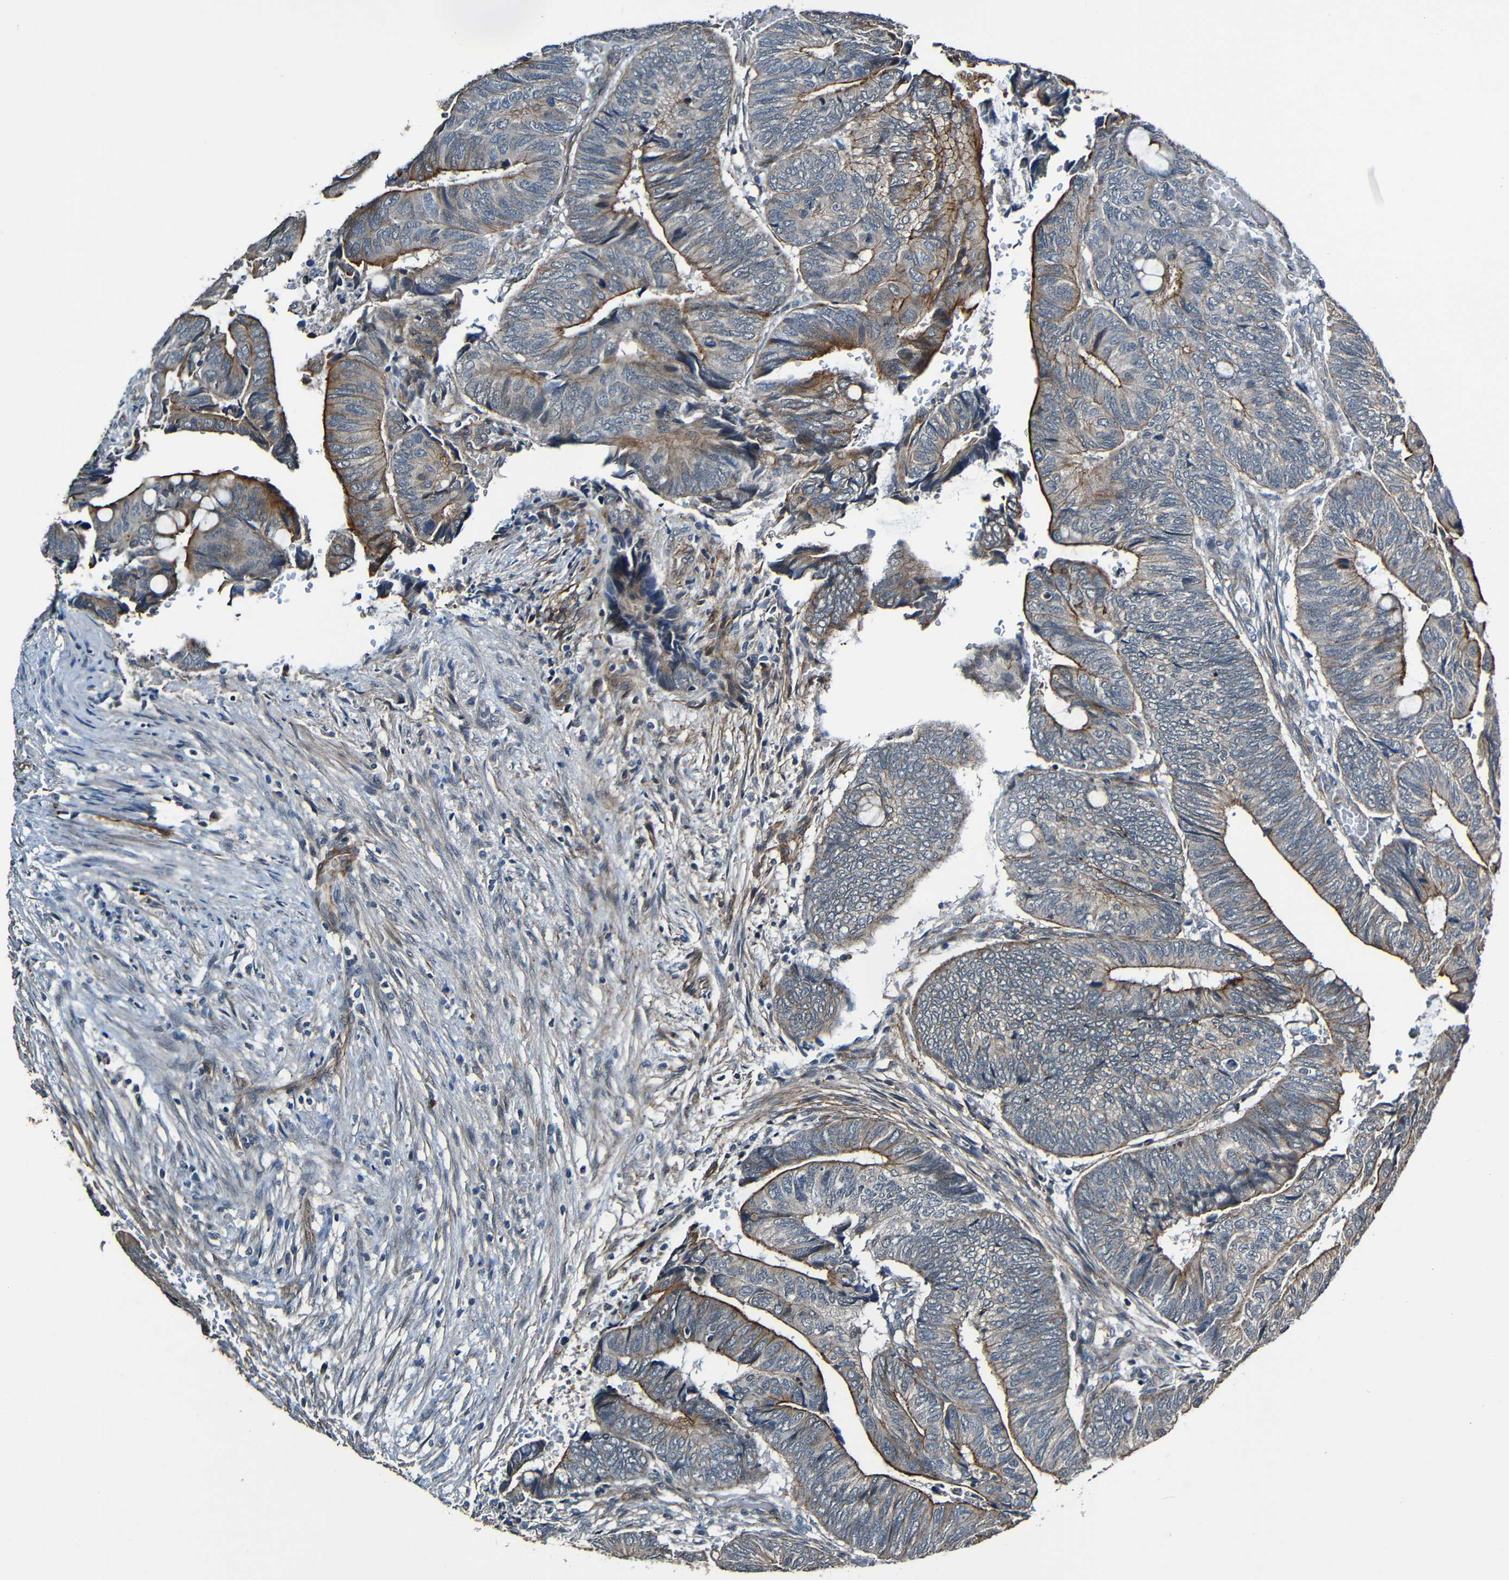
{"staining": {"intensity": "strong", "quantity": "<25%", "location": "cytoplasmic/membranous"}, "tissue": "colorectal cancer", "cell_type": "Tumor cells", "image_type": "cancer", "snomed": [{"axis": "morphology", "description": "Normal tissue, NOS"}, {"axis": "morphology", "description": "Adenocarcinoma, NOS"}, {"axis": "topography", "description": "Rectum"}, {"axis": "topography", "description": "Peripheral nerve tissue"}], "caption": "Protein staining of colorectal cancer (adenocarcinoma) tissue shows strong cytoplasmic/membranous positivity in about <25% of tumor cells.", "gene": "LGR5", "patient": {"sex": "male", "age": 92}}